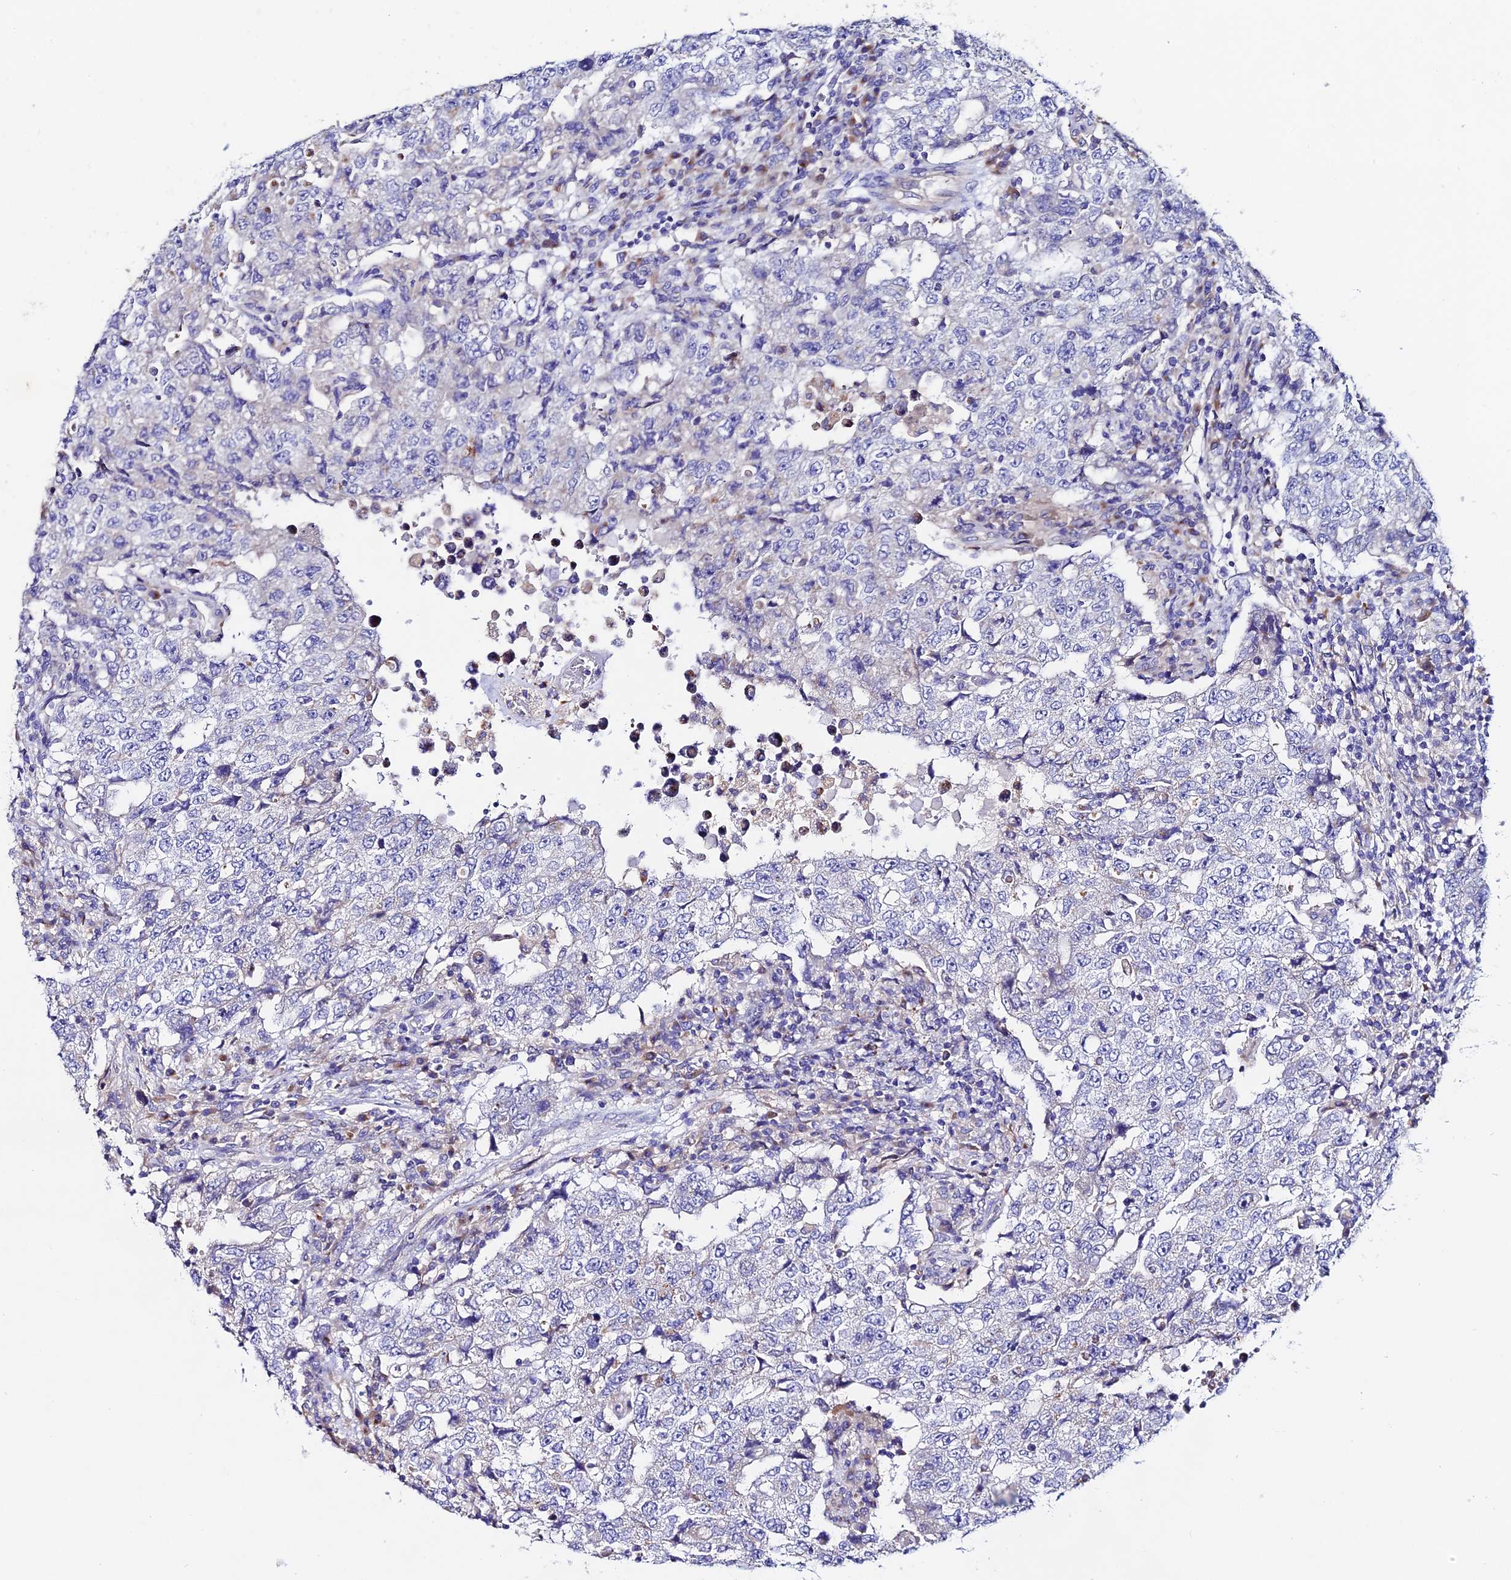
{"staining": {"intensity": "negative", "quantity": "none", "location": "none"}, "tissue": "testis cancer", "cell_type": "Tumor cells", "image_type": "cancer", "snomed": [{"axis": "morphology", "description": "Carcinoma, Embryonal, NOS"}, {"axis": "topography", "description": "Testis"}], "caption": "The immunohistochemistry image has no significant expression in tumor cells of testis cancer (embryonal carcinoma) tissue.", "gene": "OR51Q1", "patient": {"sex": "male", "age": 26}}